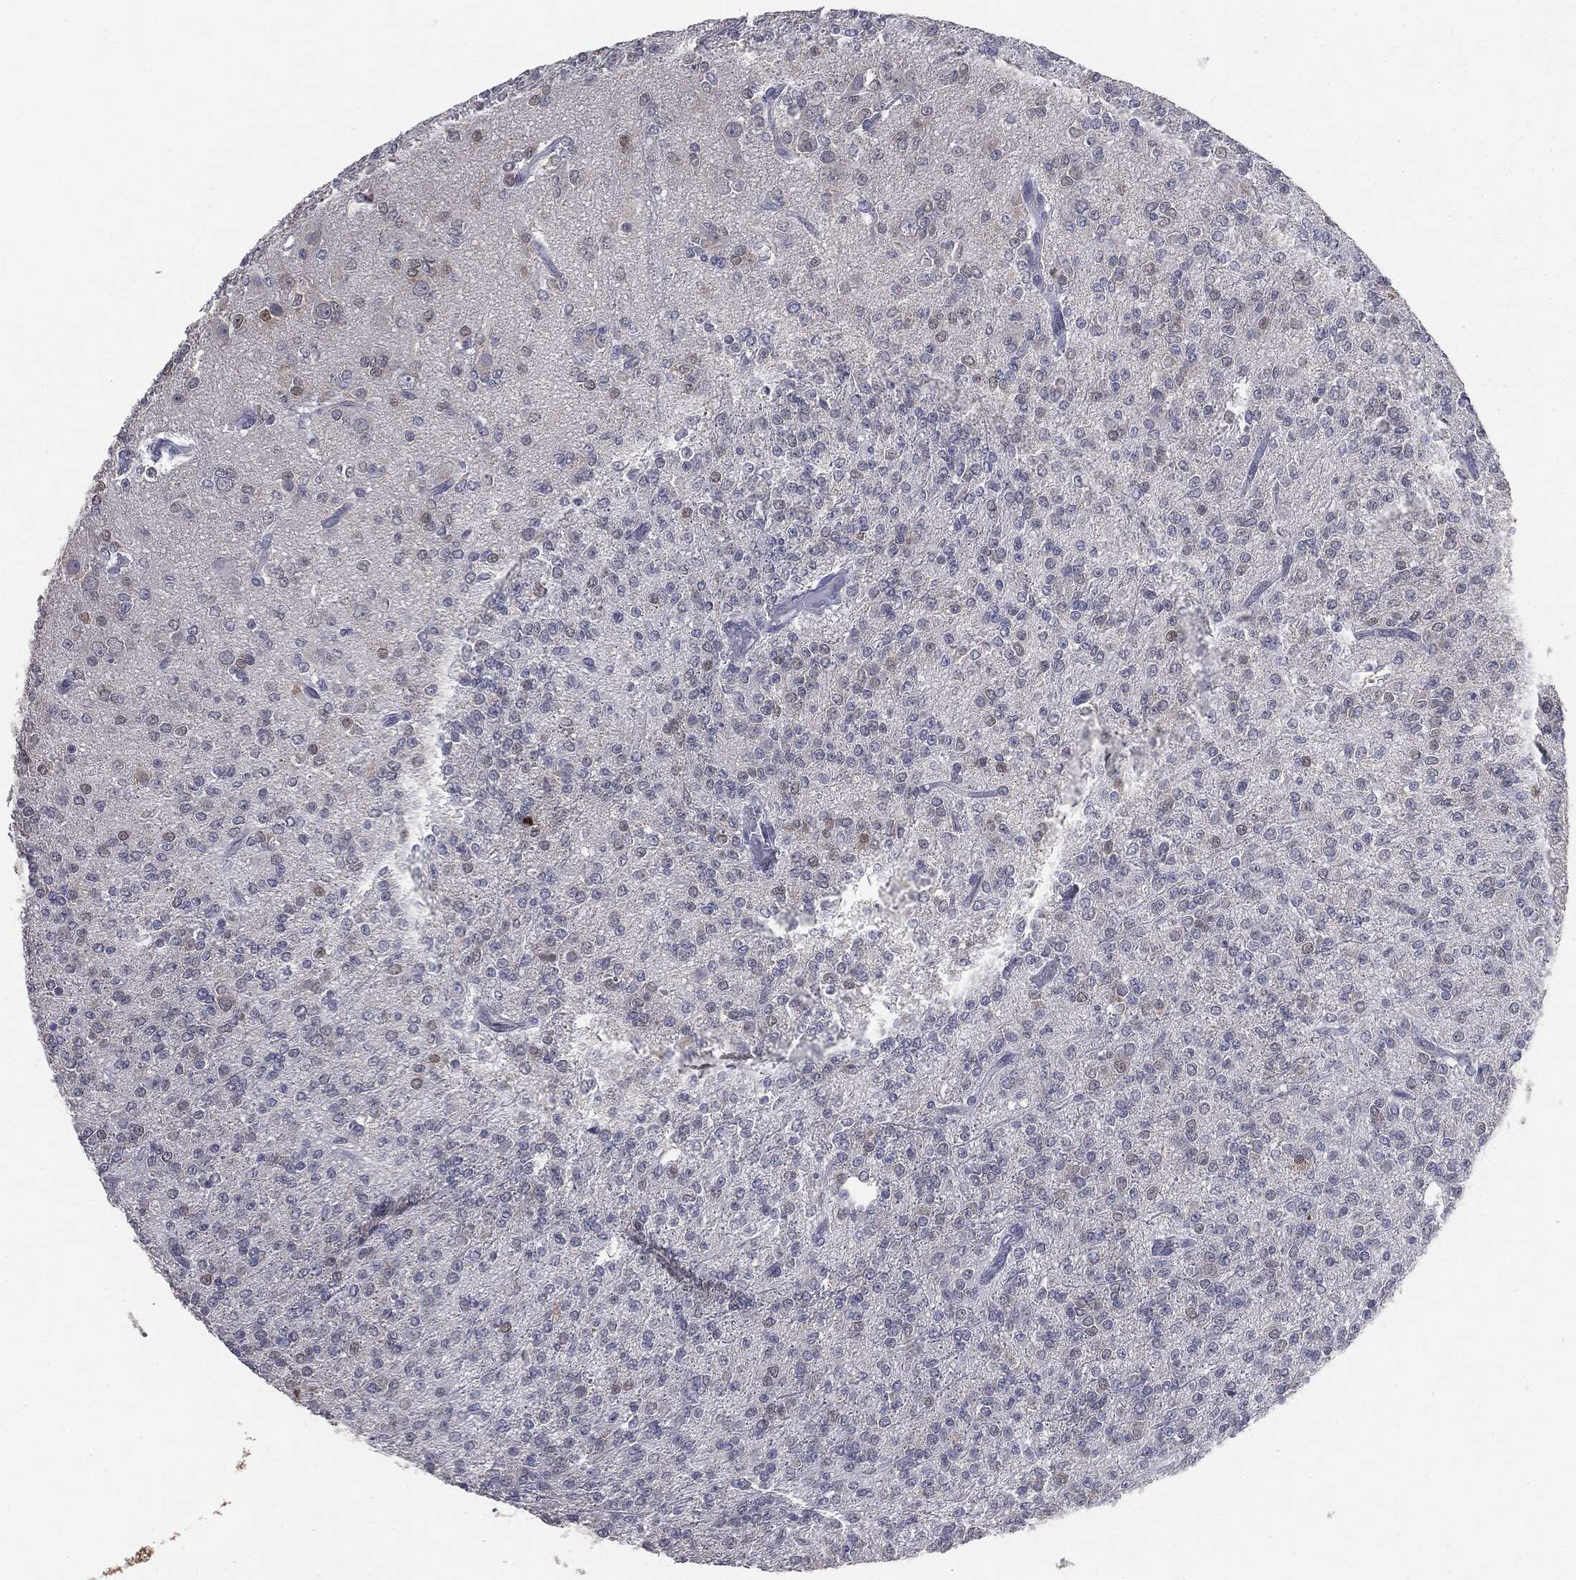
{"staining": {"intensity": "negative", "quantity": "none", "location": "none"}, "tissue": "glioma", "cell_type": "Tumor cells", "image_type": "cancer", "snomed": [{"axis": "morphology", "description": "Glioma, malignant, Low grade"}, {"axis": "topography", "description": "Brain"}], "caption": "A photomicrograph of human glioma is negative for staining in tumor cells. (IHC, brightfield microscopy, high magnification).", "gene": "SLC2A2", "patient": {"sex": "male", "age": 27}}